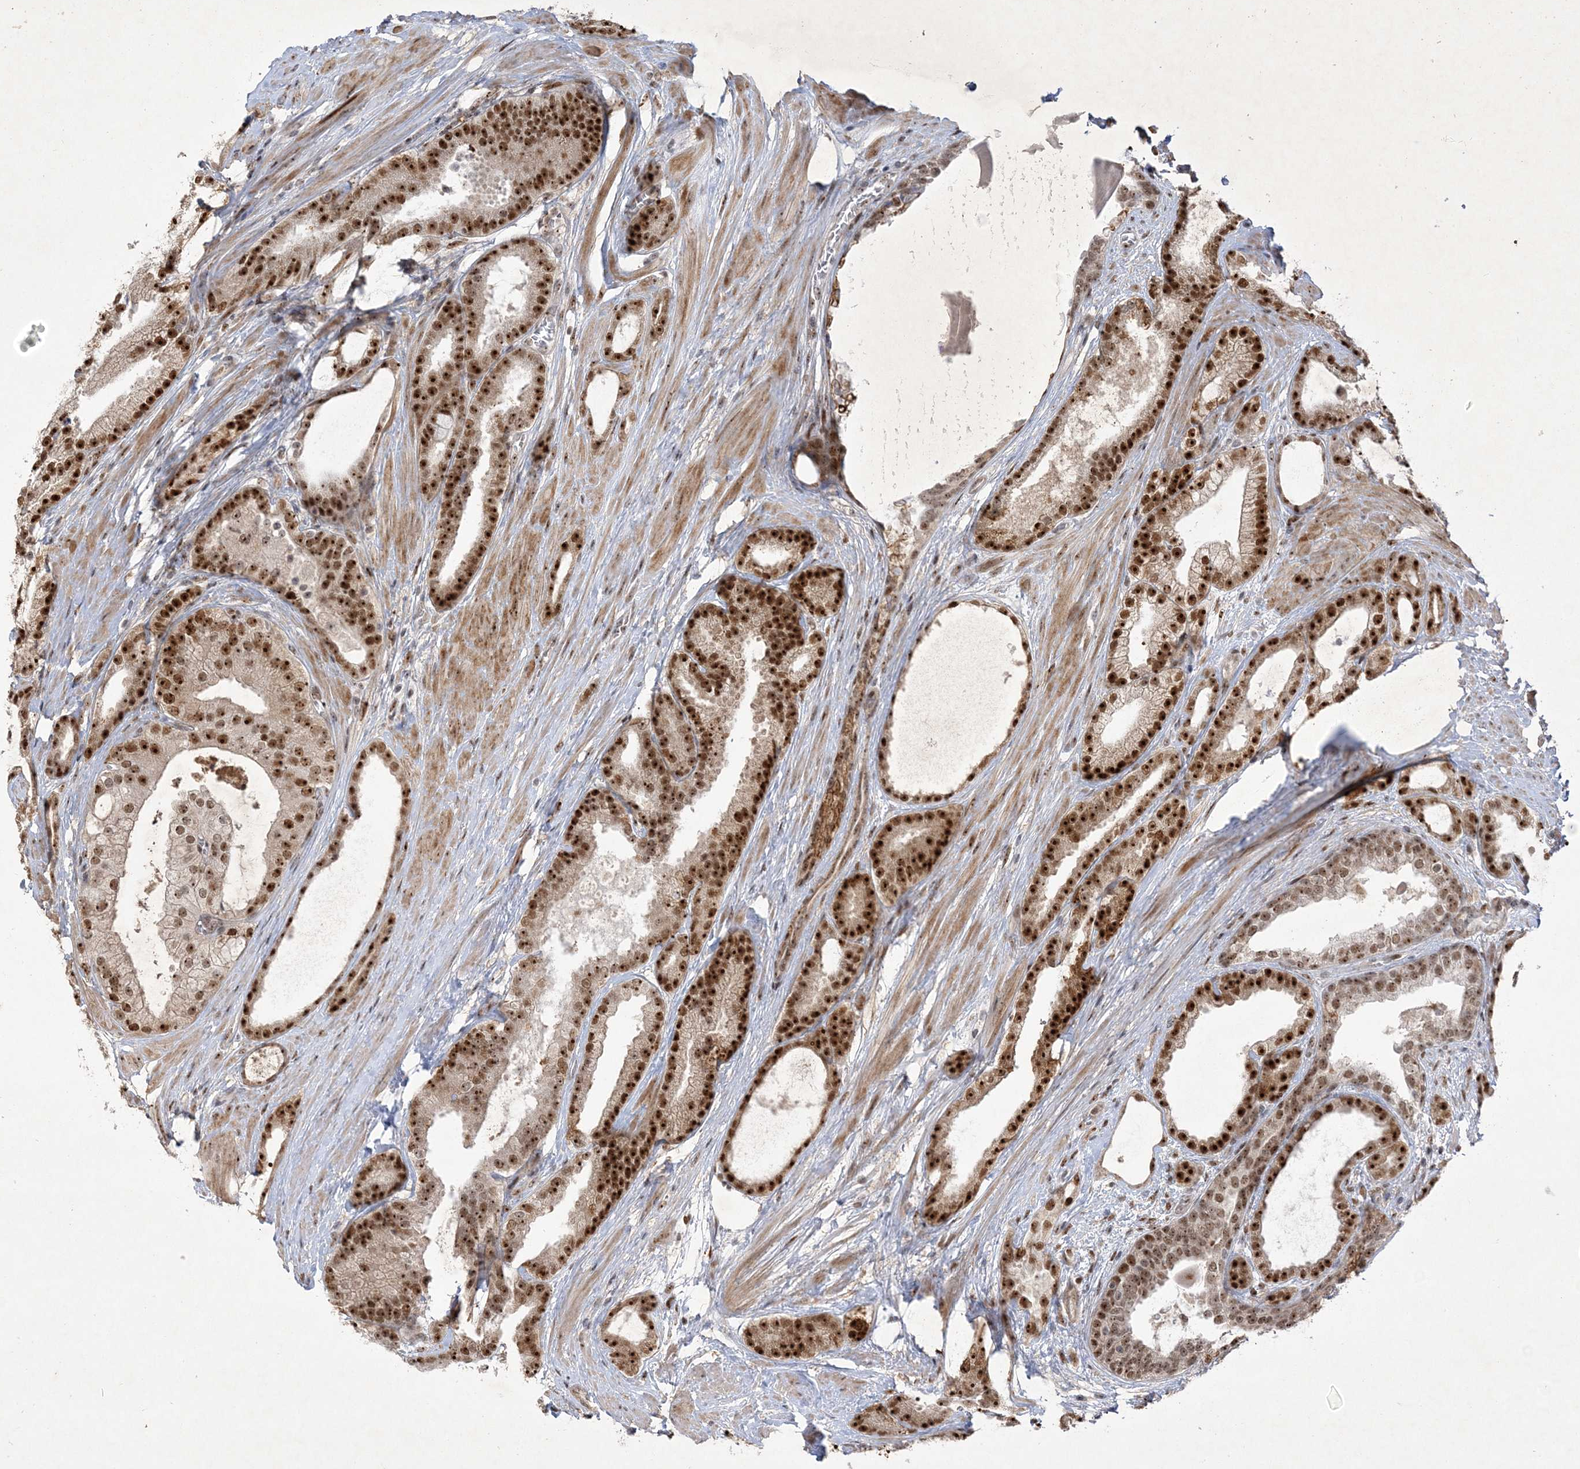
{"staining": {"intensity": "strong", "quantity": ">75%", "location": "nuclear"}, "tissue": "prostate cancer", "cell_type": "Tumor cells", "image_type": "cancer", "snomed": [{"axis": "morphology", "description": "Adenocarcinoma, High grade"}, {"axis": "topography", "description": "Prostate"}], "caption": "A histopathology image showing strong nuclear positivity in approximately >75% of tumor cells in prostate cancer (high-grade adenocarcinoma), as visualized by brown immunohistochemical staining.", "gene": "NPM3", "patient": {"sex": "male", "age": 60}}